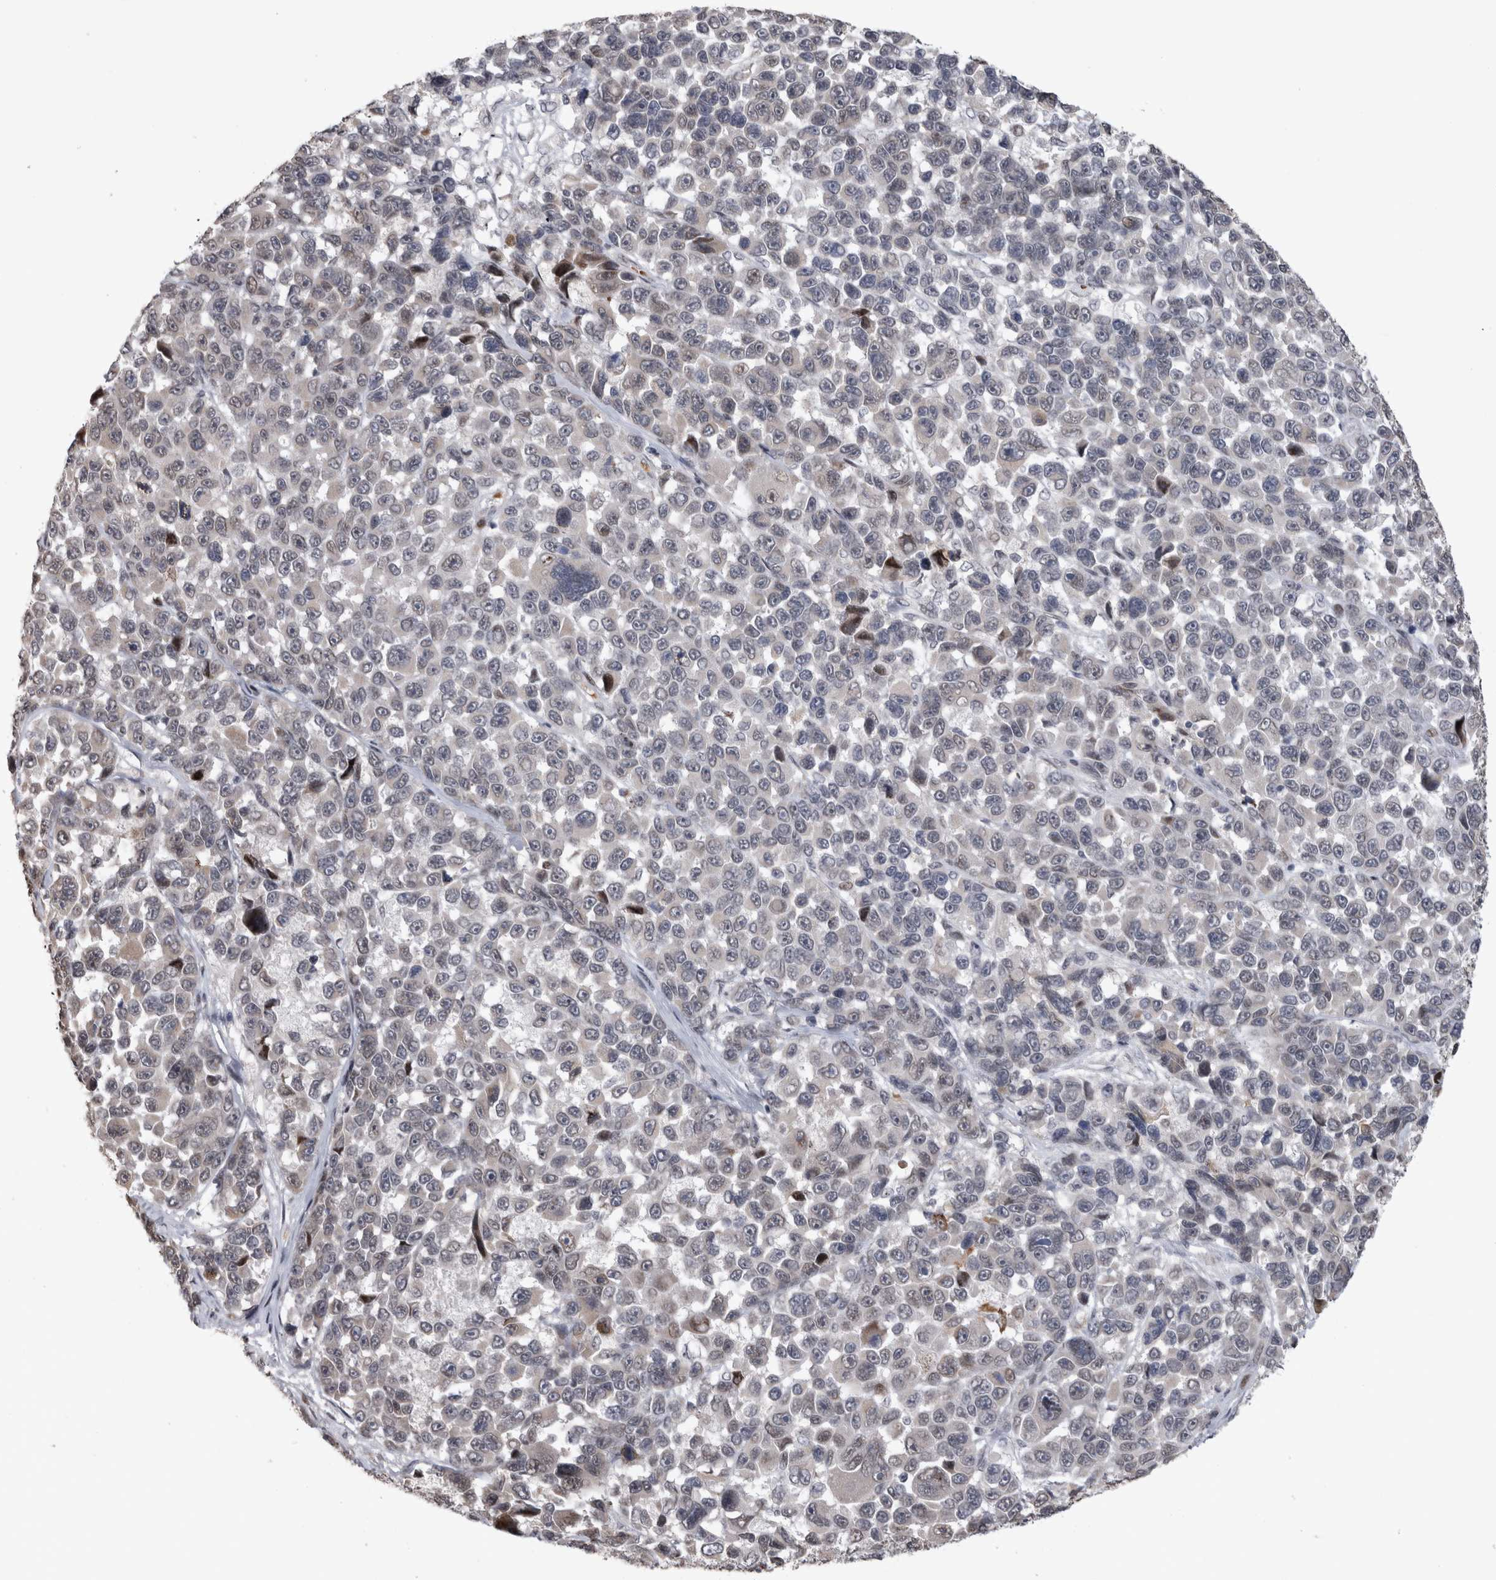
{"staining": {"intensity": "weak", "quantity": "<25%", "location": "cytoplasmic/membranous"}, "tissue": "melanoma", "cell_type": "Tumor cells", "image_type": "cancer", "snomed": [{"axis": "morphology", "description": "Malignant melanoma, NOS"}, {"axis": "topography", "description": "Skin"}], "caption": "A high-resolution image shows immunohistochemistry (IHC) staining of malignant melanoma, which displays no significant positivity in tumor cells.", "gene": "IFI44", "patient": {"sex": "male", "age": 53}}